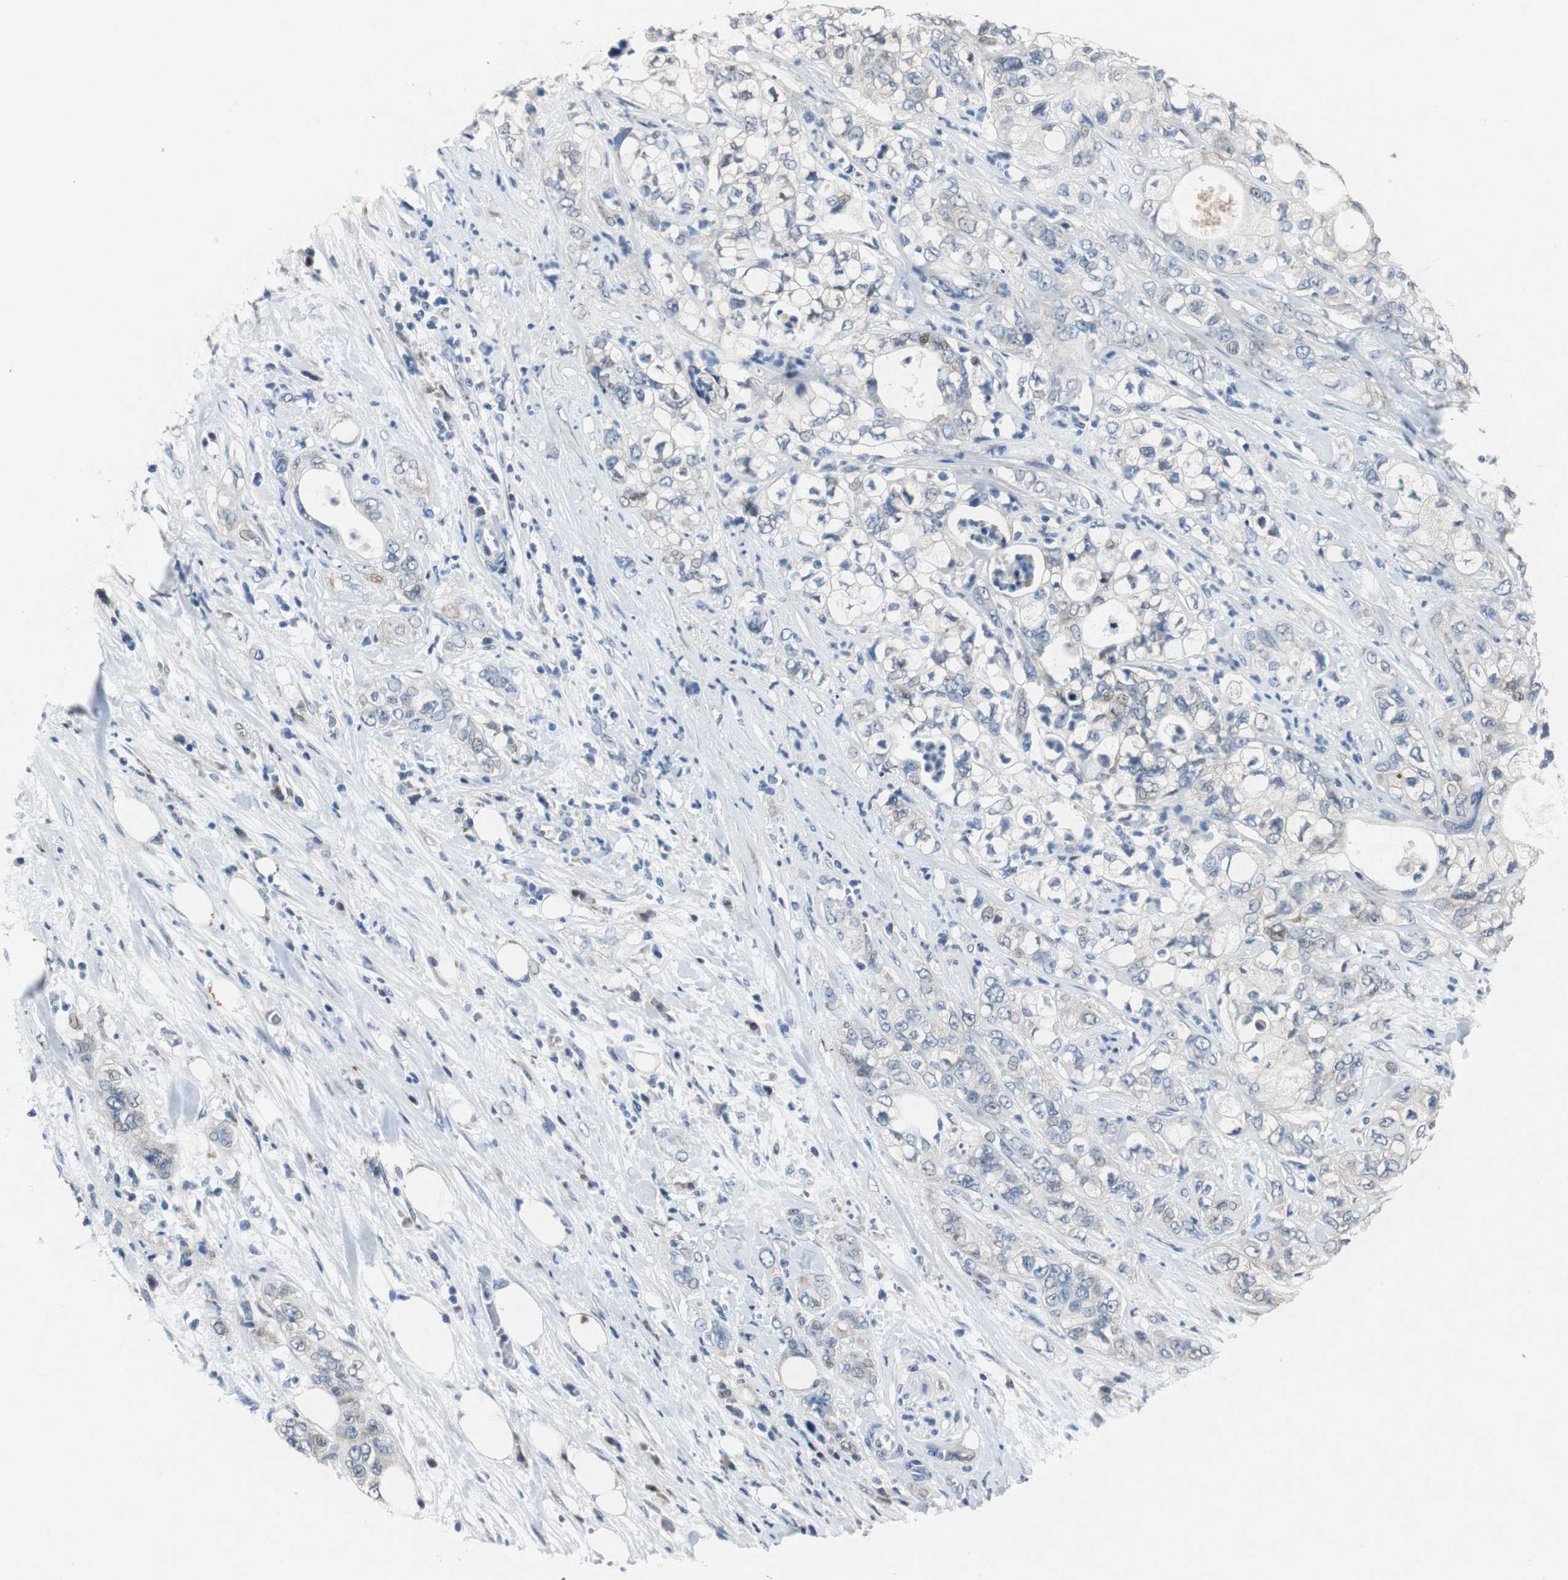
{"staining": {"intensity": "weak", "quantity": "<25%", "location": "cytoplasmic/membranous,nuclear"}, "tissue": "pancreatic cancer", "cell_type": "Tumor cells", "image_type": "cancer", "snomed": [{"axis": "morphology", "description": "Adenocarcinoma, NOS"}, {"axis": "topography", "description": "Pancreas"}], "caption": "Human adenocarcinoma (pancreatic) stained for a protein using immunohistochemistry shows no expression in tumor cells.", "gene": "RPL35", "patient": {"sex": "male", "age": 70}}